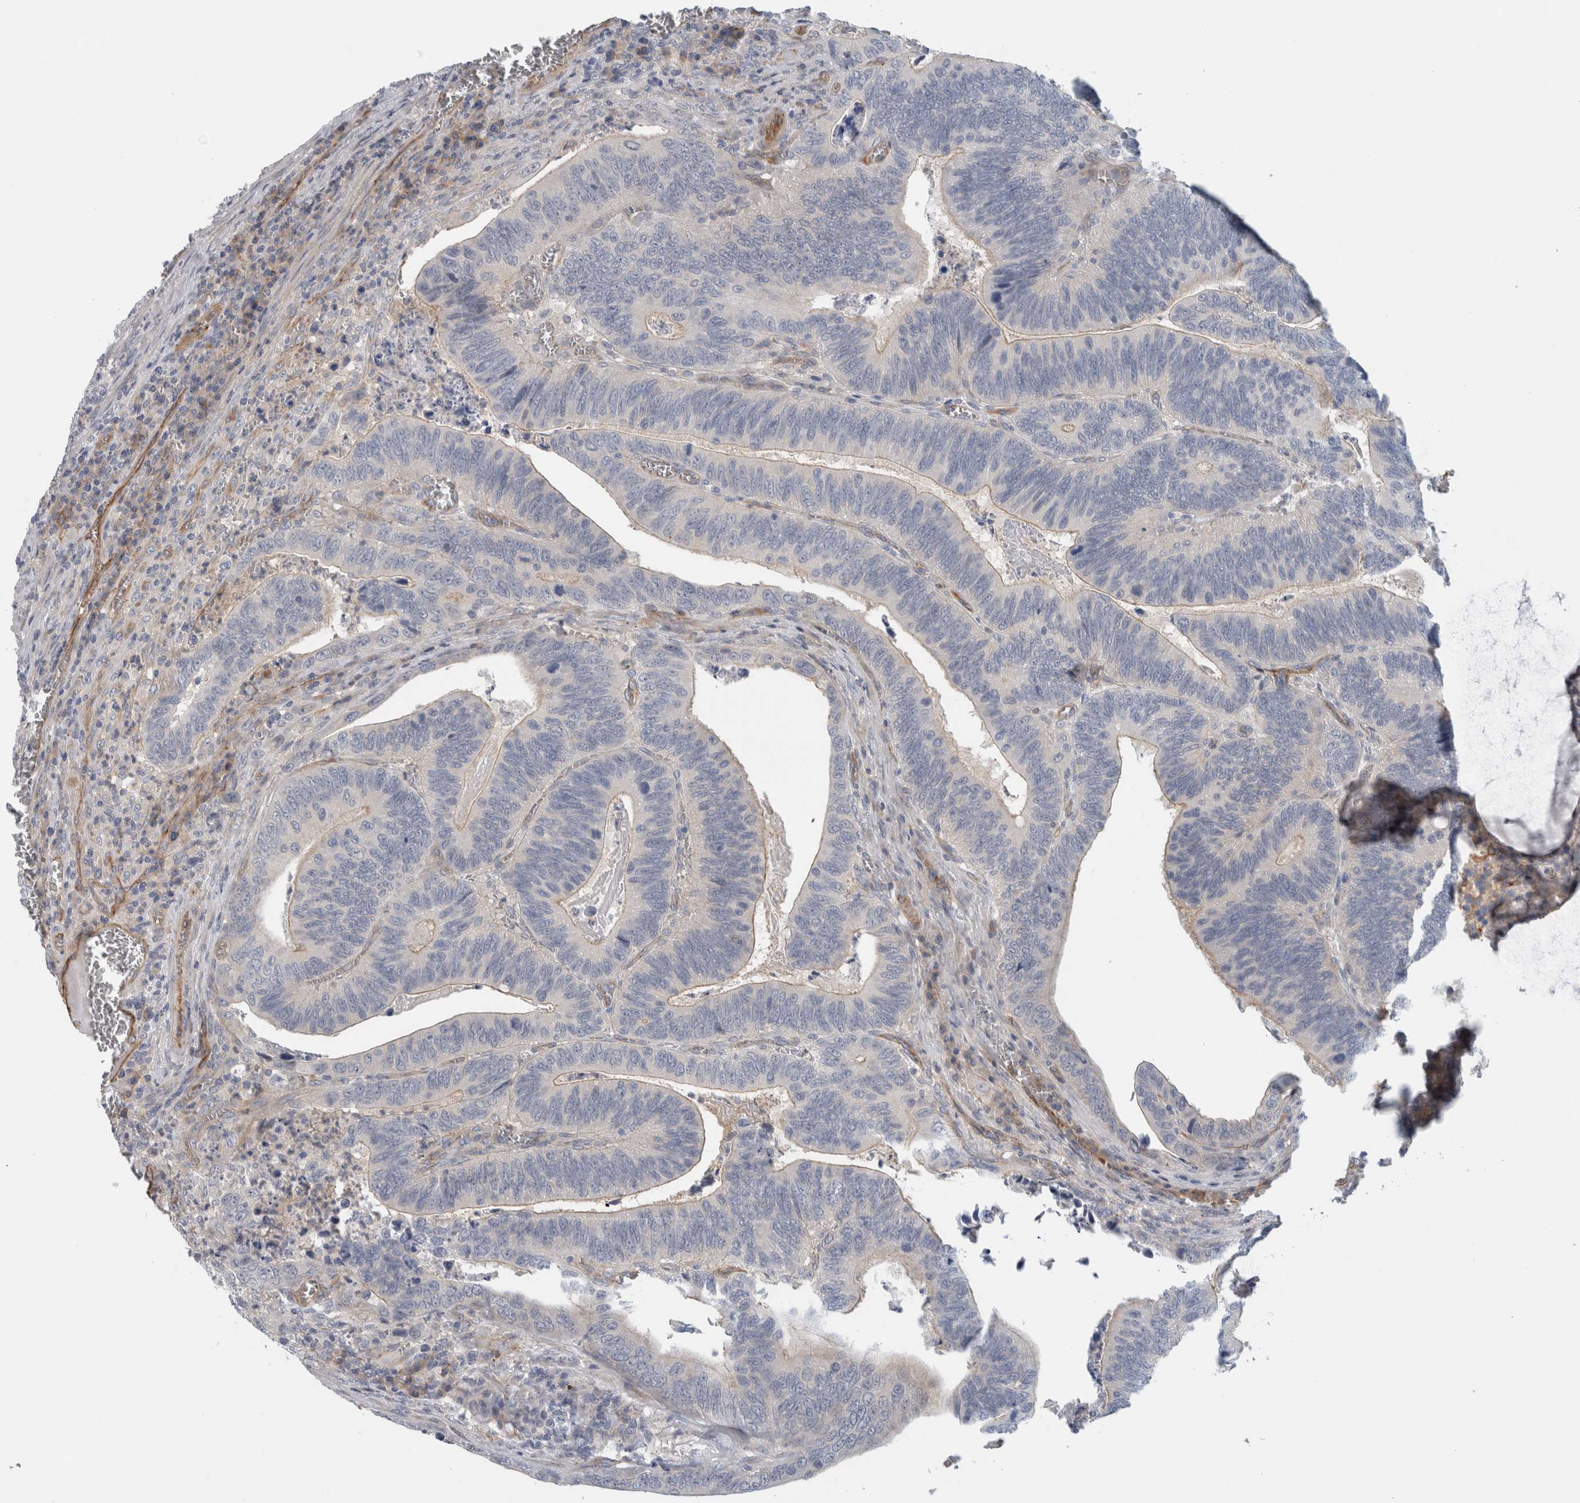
{"staining": {"intensity": "negative", "quantity": "none", "location": "none"}, "tissue": "colorectal cancer", "cell_type": "Tumor cells", "image_type": "cancer", "snomed": [{"axis": "morphology", "description": "Inflammation, NOS"}, {"axis": "morphology", "description": "Adenocarcinoma, NOS"}, {"axis": "topography", "description": "Colon"}], "caption": "Immunohistochemistry (IHC) image of neoplastic tissue: colorectal cancer (adenocarcinoma) stained with DAB (3,3'-diaminobenzidine) reveals no significant protein positivity in tumor cells.", "gene": "CD59", "patient": {"sex": "male", "age": 72}}